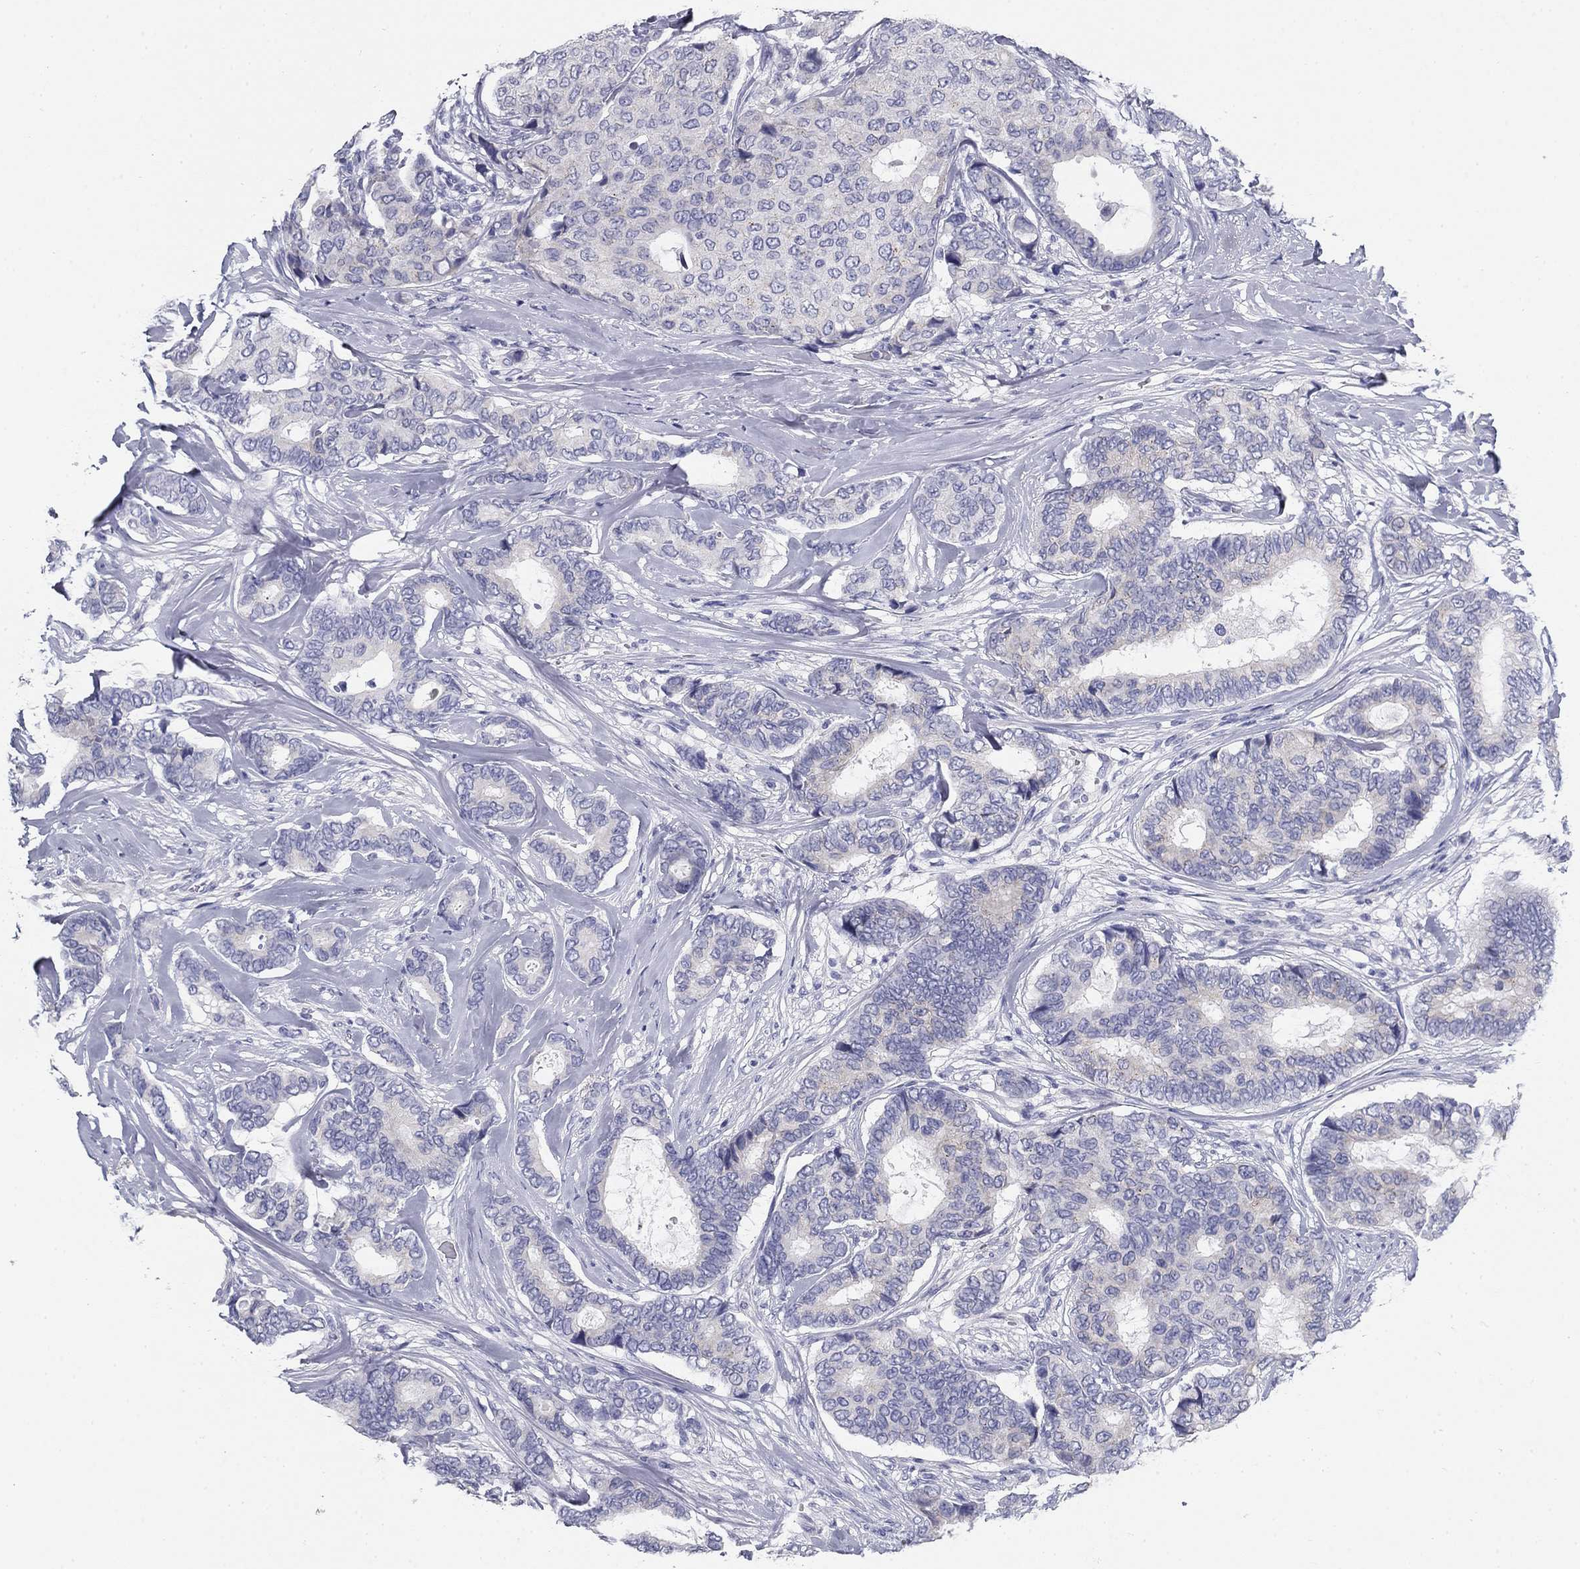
{"staining": {"intensity": "negative", "quantity": "none", "location": "none"}, "tissue": "breast cancer", "cell_type": "Tumor cells", "image_type": "cancer", "snomed": [{"axis": "morphology", "description": "Duct carcinoma"}, {"axis": "topography", "description": "Breast"}], "caption": "The photomicrograph demonstrates no significant expression in tumor cells of breast cancer (intraductal carcinoma).", "gene": "GALNTL5", "patient": {"sex": "female", "age": 75}}